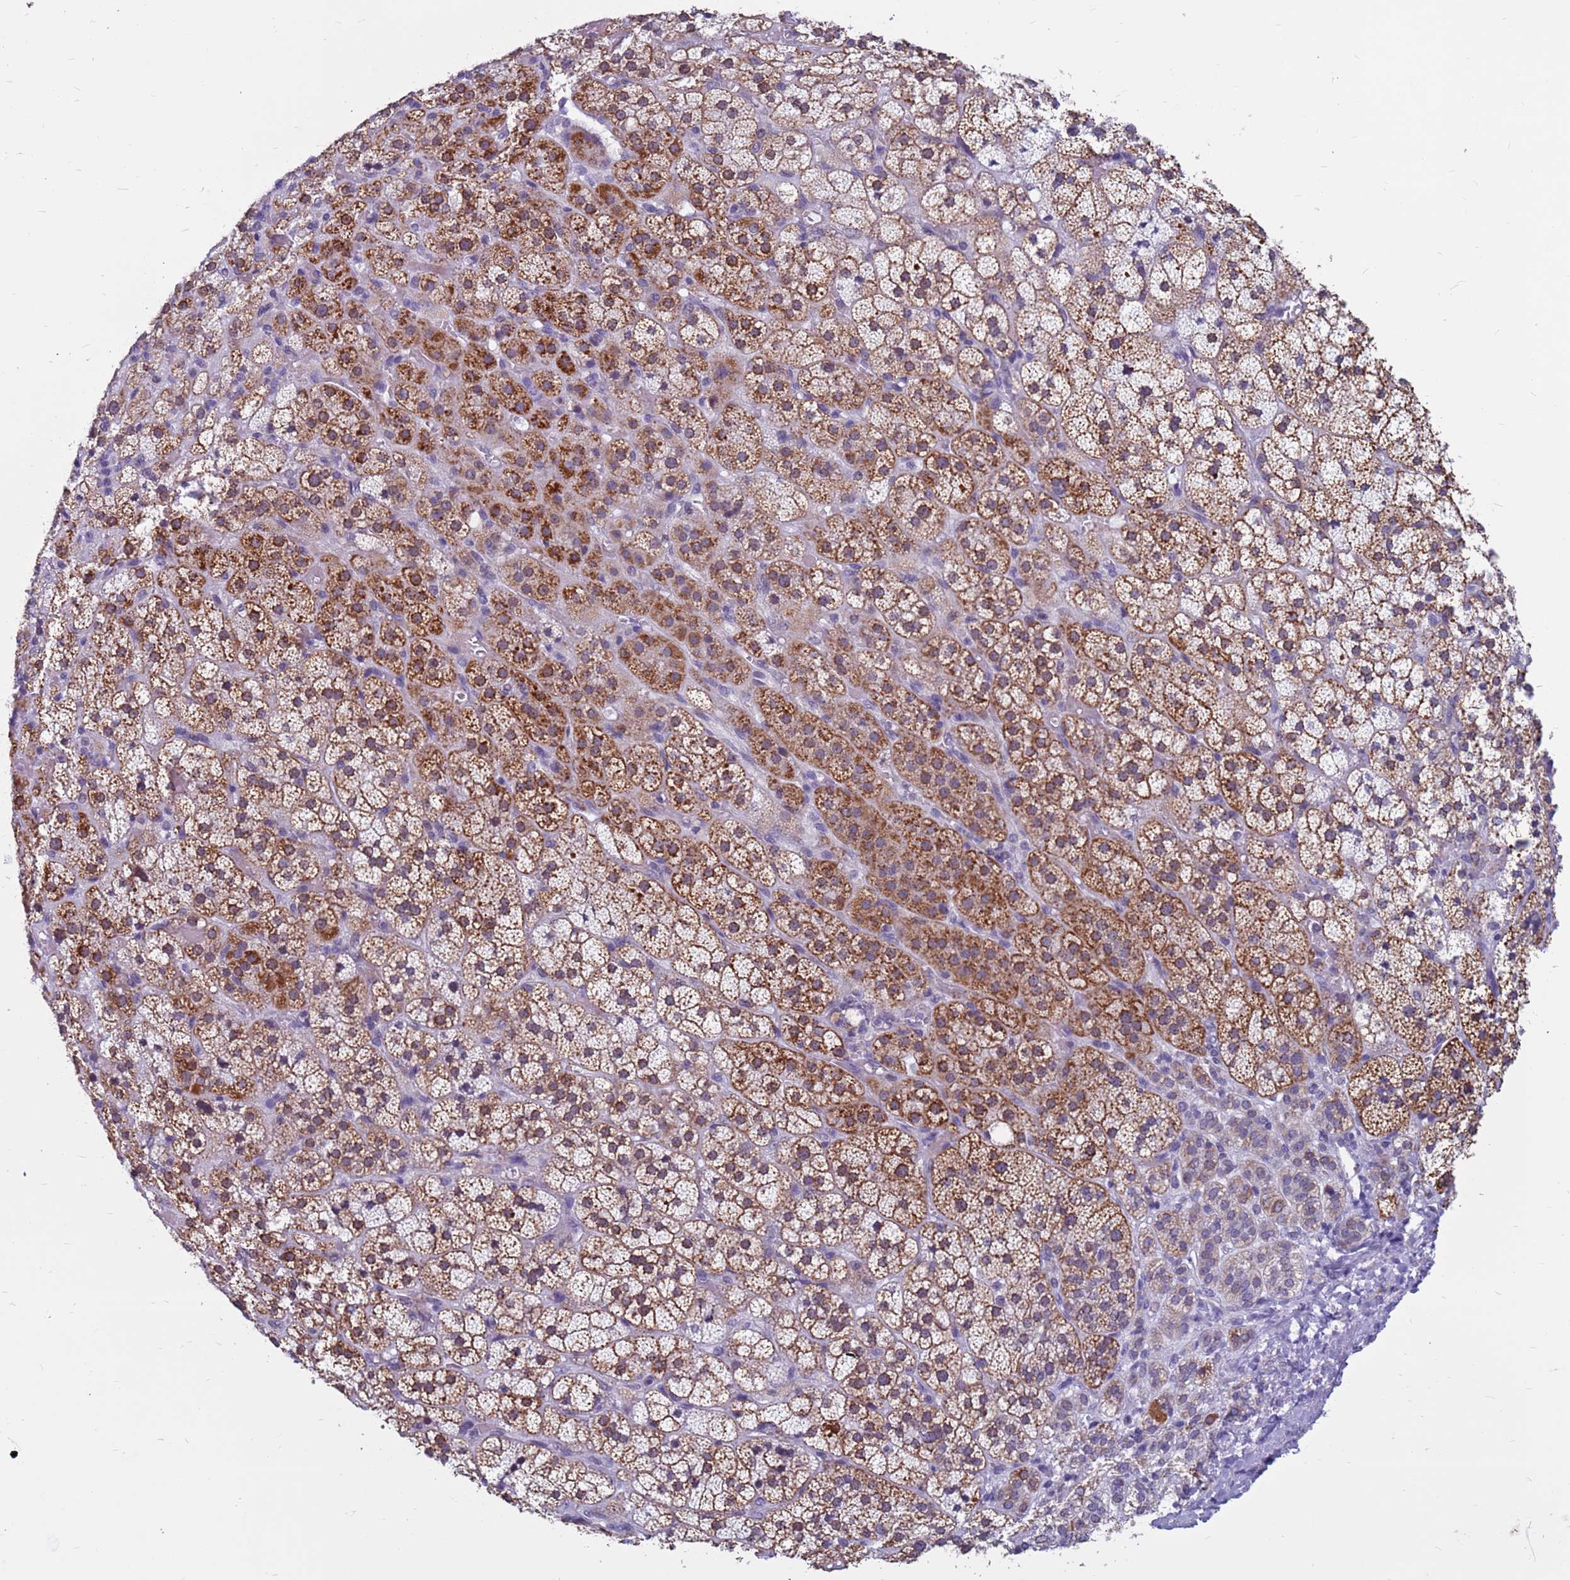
{"staining": {"intensity": "moderate", "quantity": "25%-75%", "location": "cytoplasmic/membranous"}, "tissue": "adrenal gland", "cell_type": "Glandular cells", "image_type": "normal", "snomed": [{"axis": "morphology", "description": "Normal tissue, NOS"}, {"axis": "topography", "description": "Adrenal gland"}], "caption": "Adrenal gland stained with IHC shows moderate cytoplasmic/membranous expression in about 25%-75% of glandular cells.", "gene": "CDK2AP2", "patient": {"sex": "female", "age": 70}}